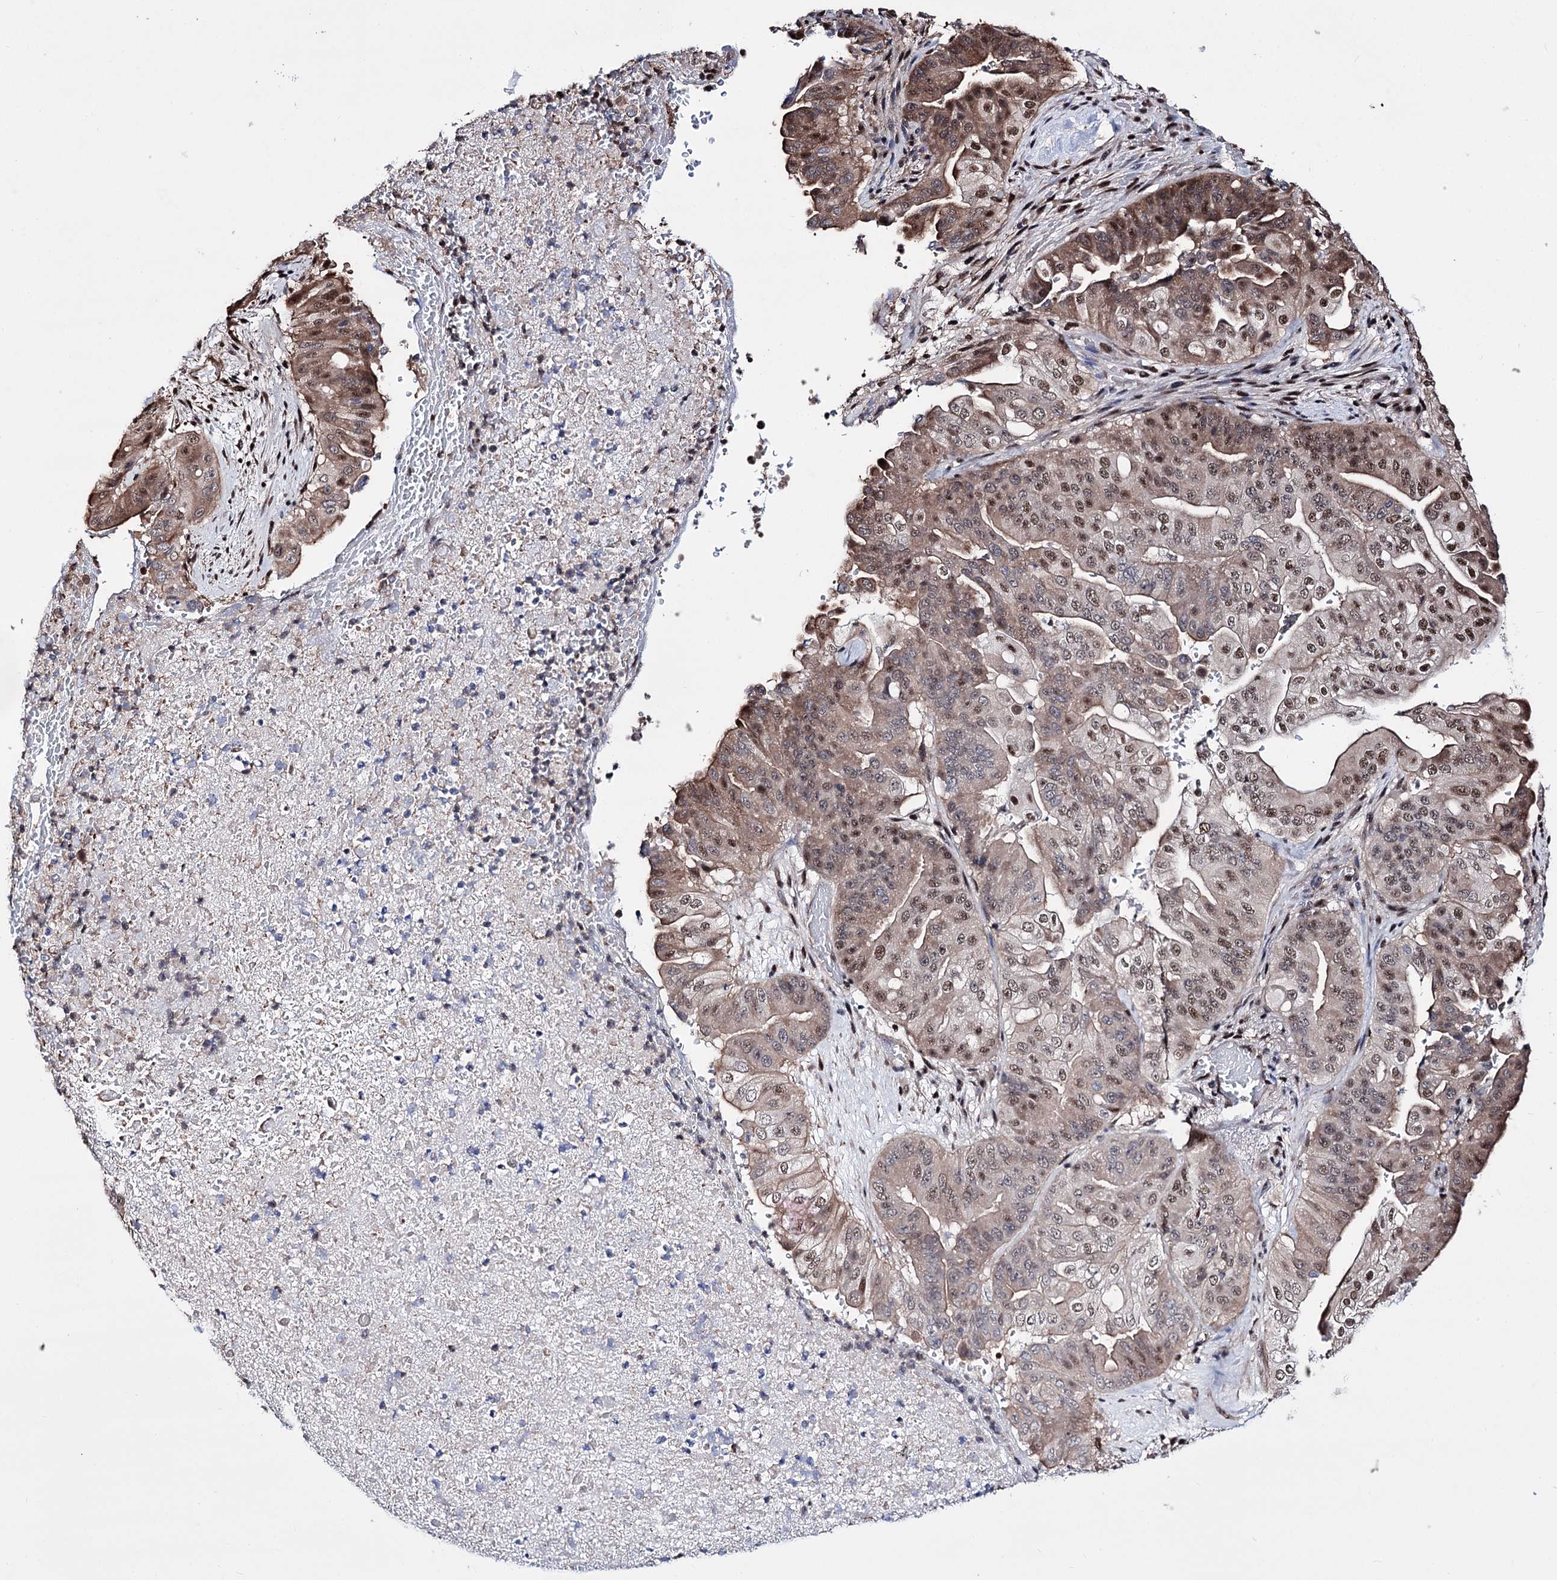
{"staining": {"intensity": "moderate", "quantity": "25%-75%", "location": "cytoplasmic/membranous,nuclear"}, "tissue": "pancreatic cancer", "cell_type": "Tumor cells", "image_type": "cancer", "snomed": [{"axis": "morphology", "description": "Adenocarcinoma, NOS"}, {"axis": "topography", "description": "Pancreas"}], "caption": "Pancreatic adenocarcinoma stained with immunohistochemistry displays moderate cytoplasmic/membranous and nuclear expression in approximately 25%-75% of tumor cells.", "gene": "CHMP7", "patient": {"sex": "female", "age": 77}}